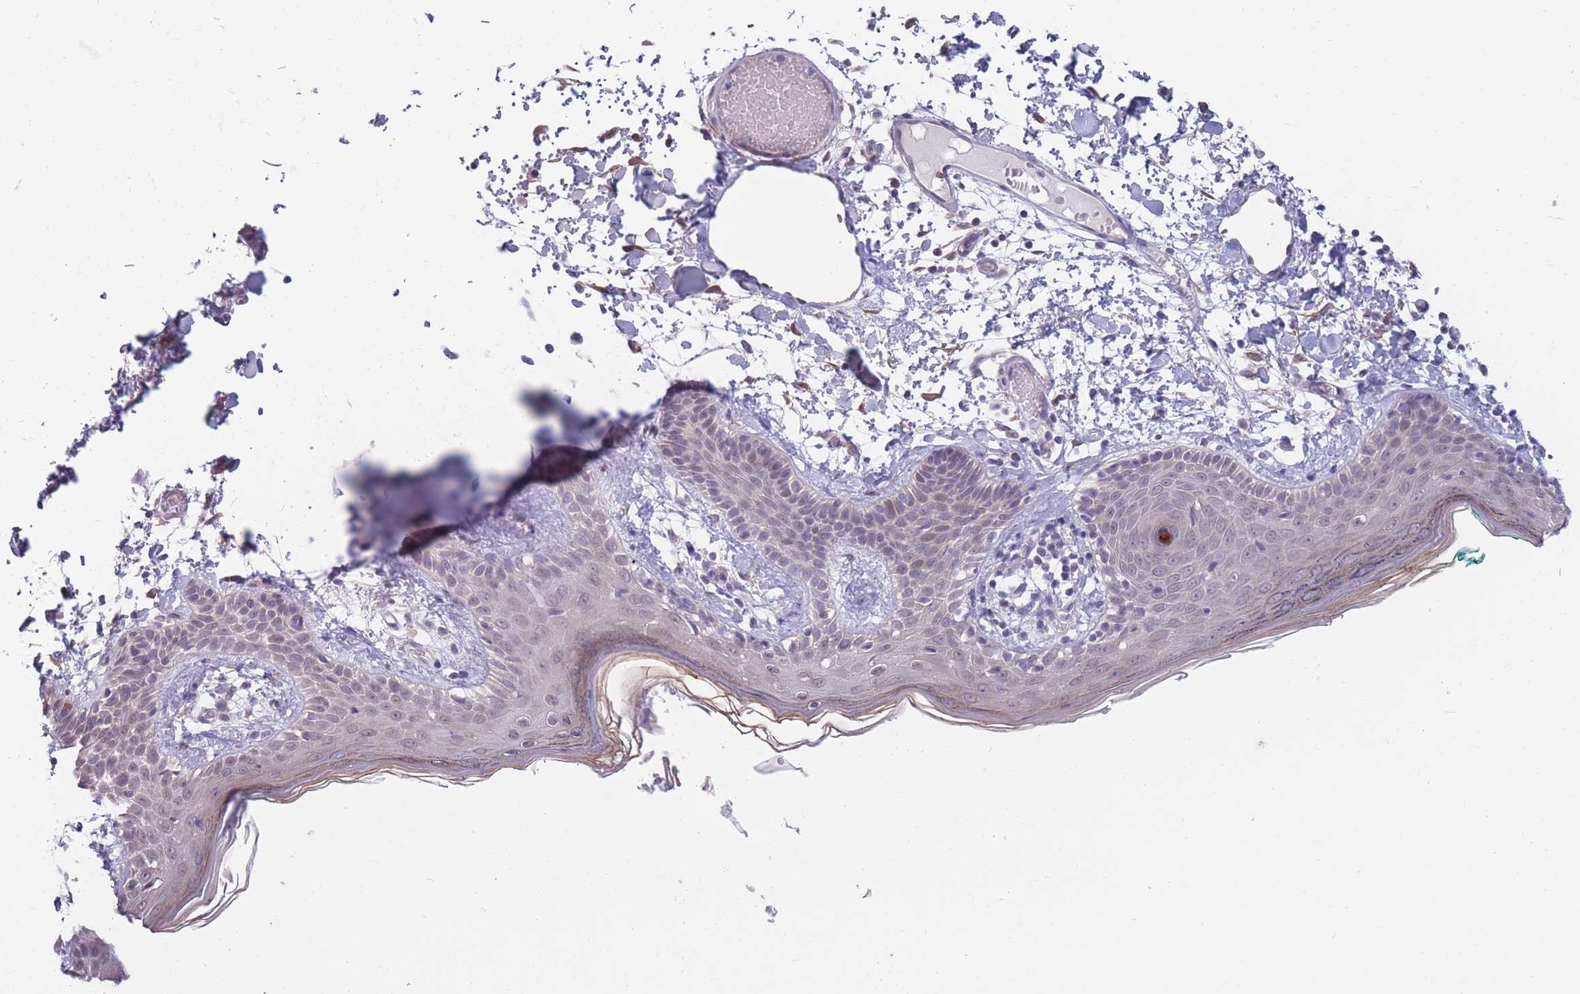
{"staining": {"intensity": "negative", "quantity": "none", "location": "none"}, "tissue": "skin", "cell_type": "Fibroblasts", "image_type": "normal", "snomed": [{"axis": "morphology", "description": "Normal tissue, NOS"}, {"axis": "topography", "description": "Skin"}], "caption": "Skin was stained to show a protein in brown. There is no significant positivity in fibroblasts. Brightfield microscopy of IHC stained with DAB (brown) and hematoxylin (blue), captured at high magnification.", "gene": "COL27A1", "patient": {"sex": "male", "age": 79}}